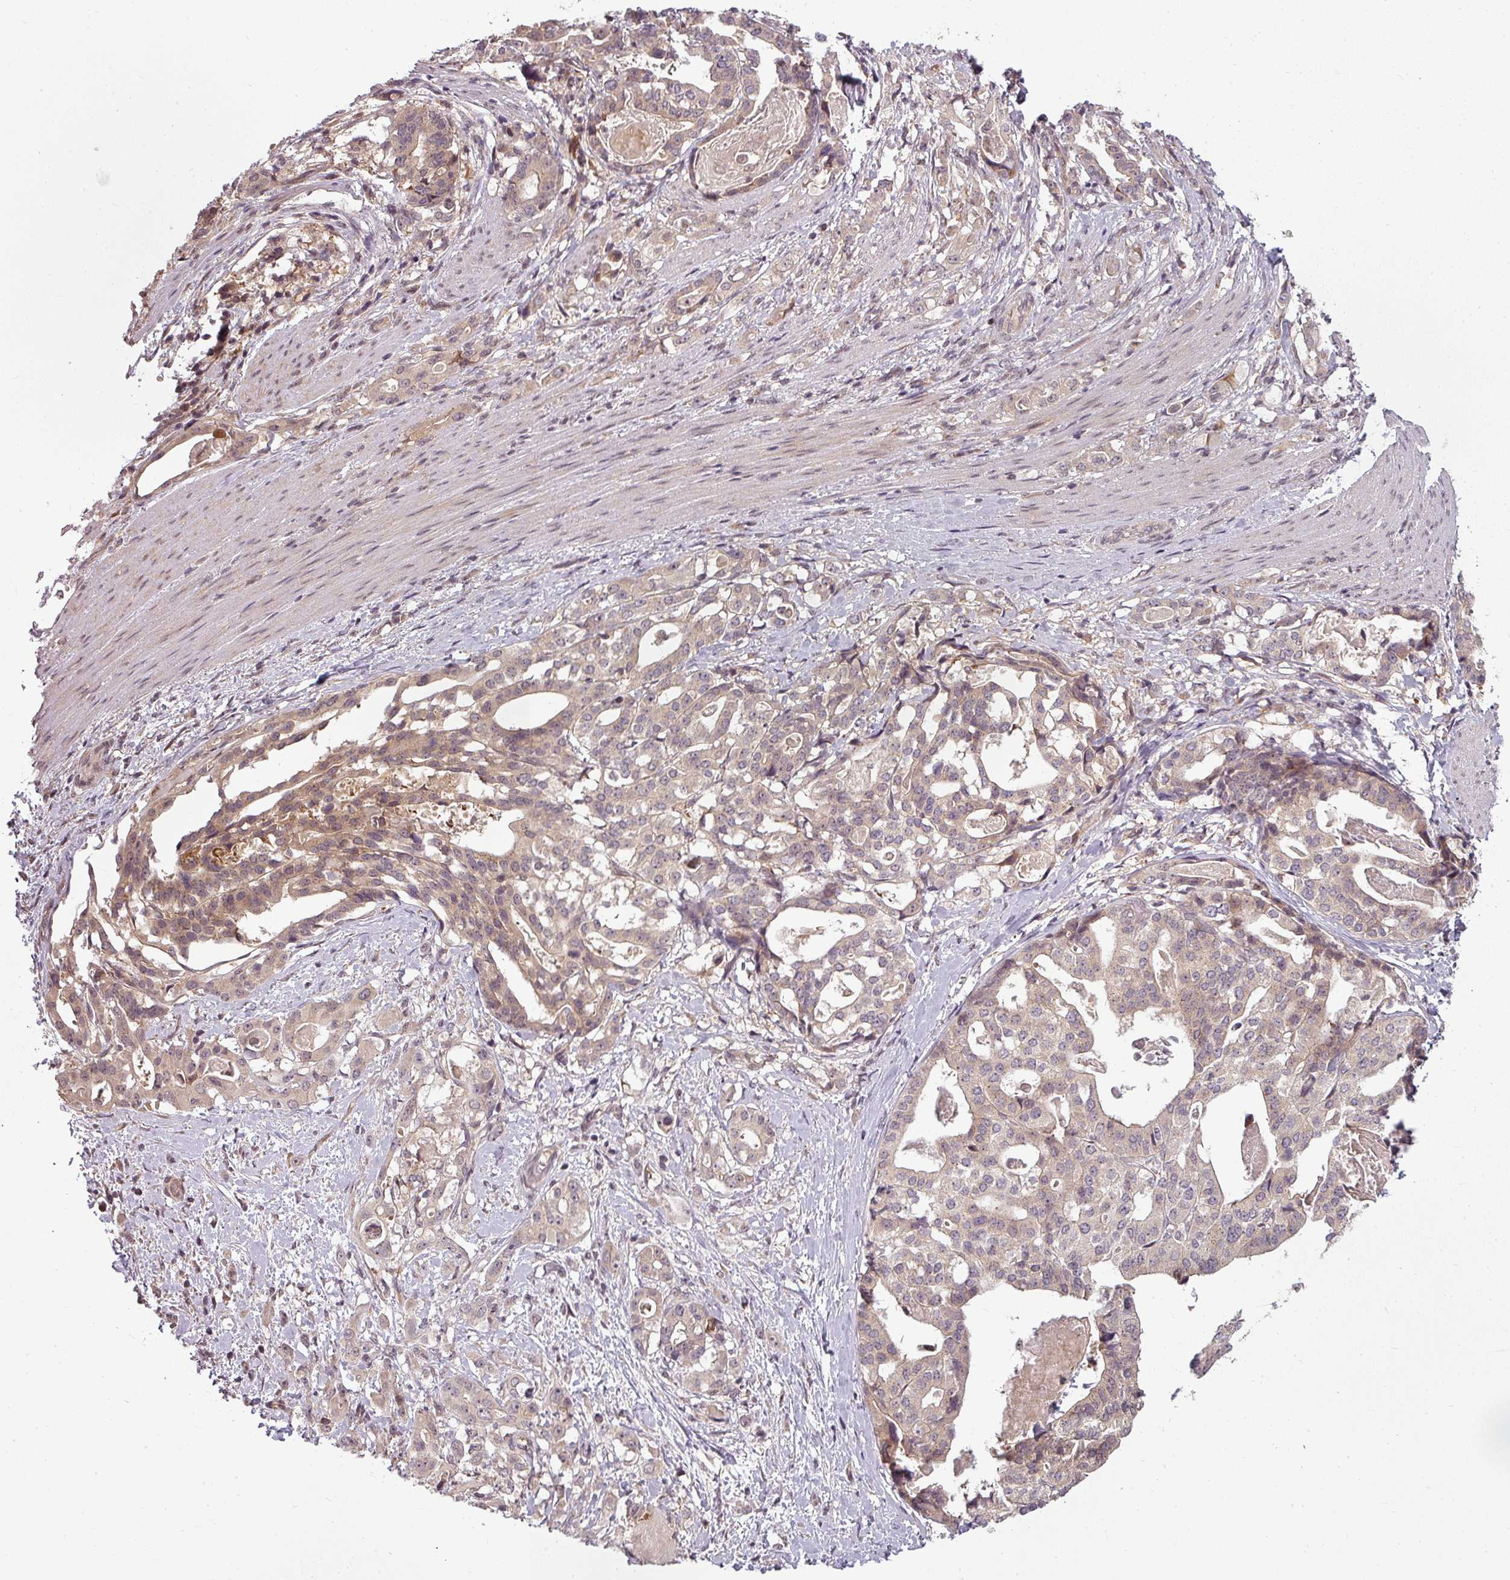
{"staining": {"intensity": "weak", "quantity": "25%-75%", "location": "cytoplasmic/membranous"}, "tissue": "stomach cancer", "cell_type": "Tumor cells", "image_type": "cancer", "snomed": [{"axis": "morphology", "description": "Adenocarcinoma, NOS"}, {"axis": "topography", "description": "Stomach"}], "caption": "Immunohistochemistry micrograph of neoplastic tissue: adenocarcinoma (stomach) stained using immunohistochemistry reveals low levels of weak protein expression localized specifically in the cytoplasmic/membranous of tumor cells, appearing as a cytoplasmic/membranous brown color.", "gene": "CLIC1", "patient": {"sex": "male", "age": 48}}